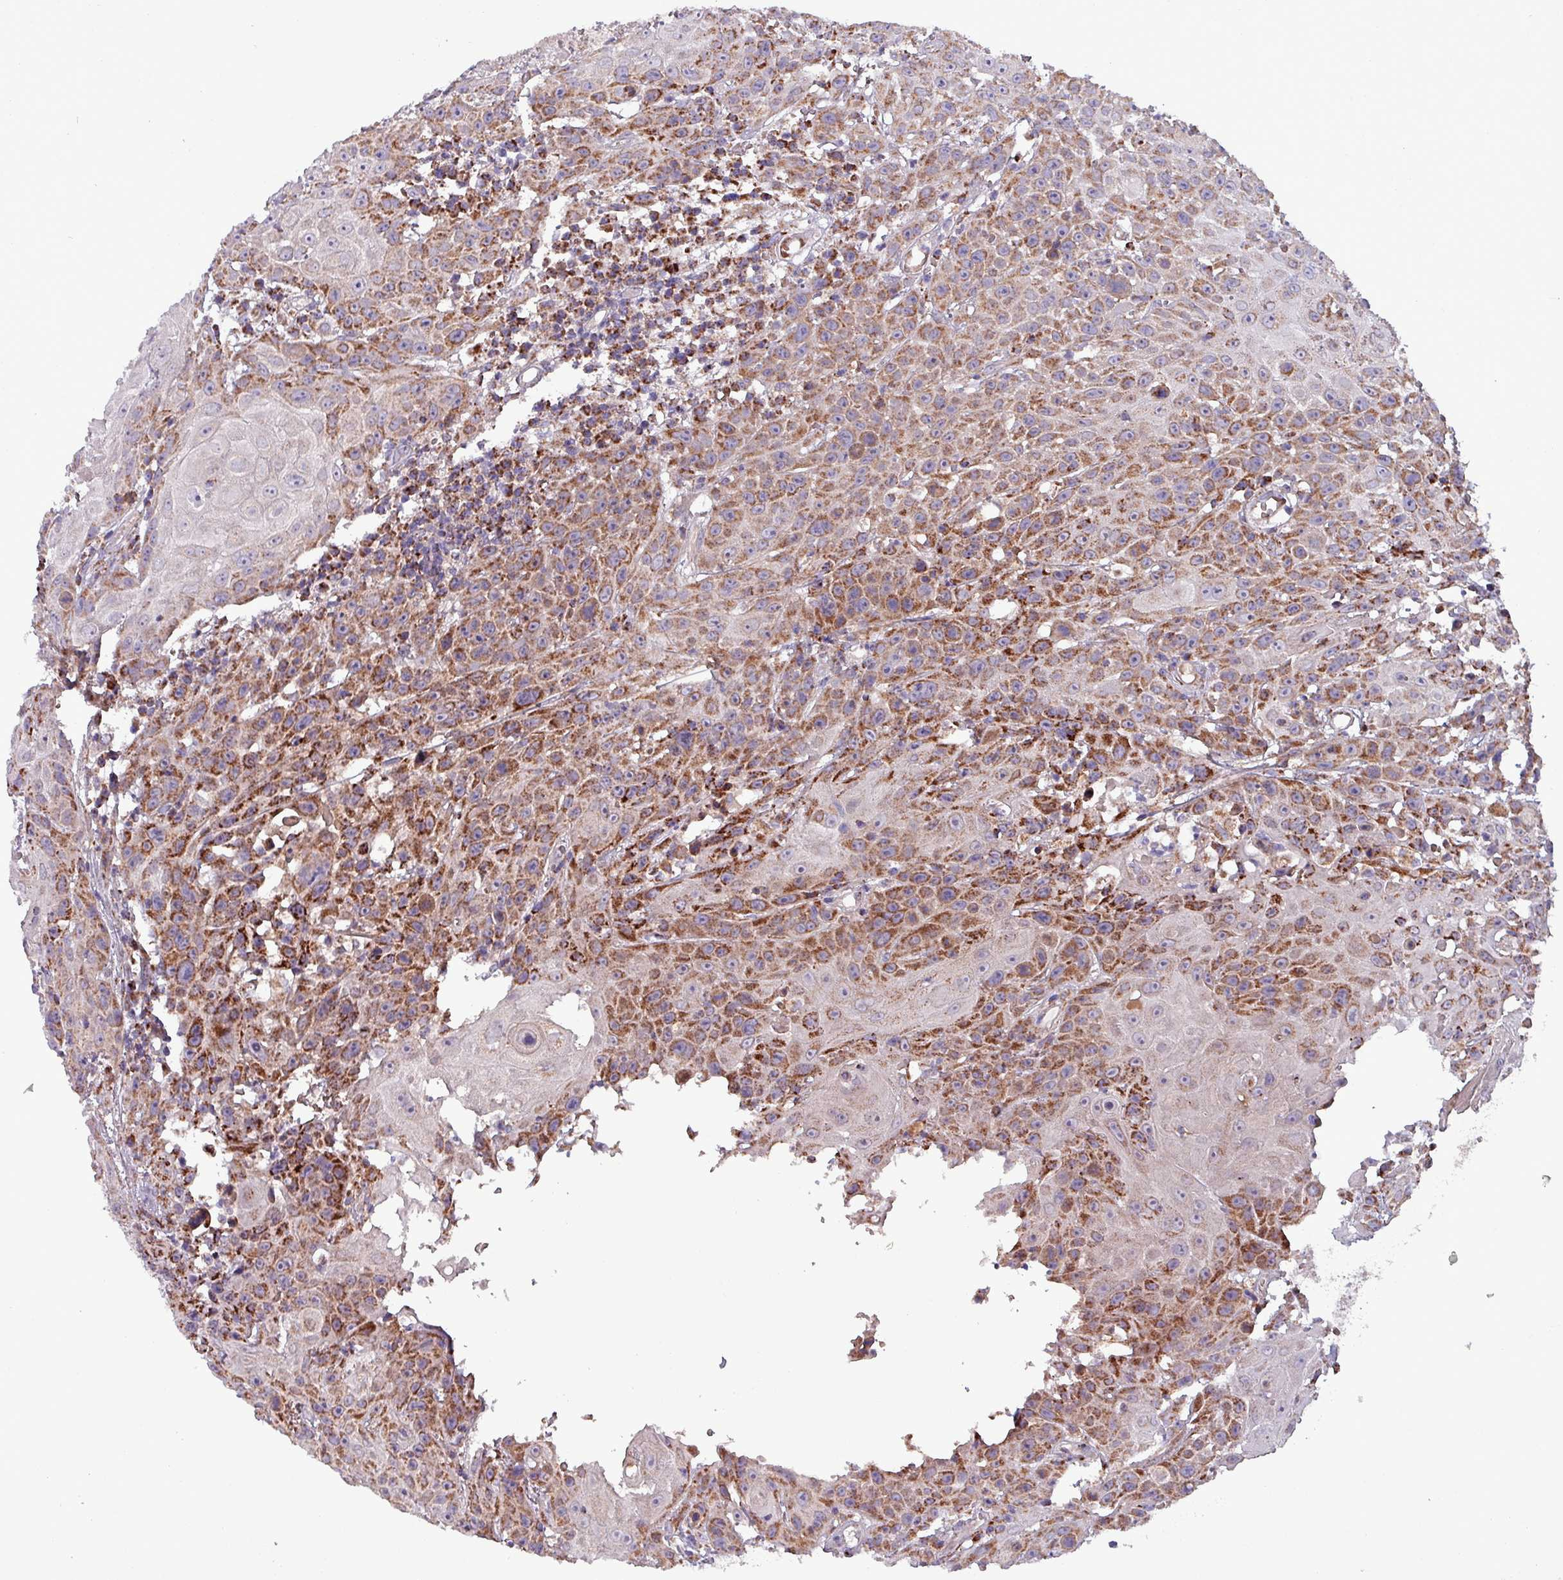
{"staining": {"intensity": "strong", "quantity": ">75%", "location": "cytoplasmic/membranous"}, "tissue": "head and neck cancer", "cell_type": "Tumor cells", "image_type": "cancer", "snomed": [{"axis": "morphology", "description": "Squamous cell carcinoma, NOS"}, {"axis": "topography", "description": "Skin"}, {"axis": "topography", "description": "Head-Neck"}], "caption": "Tumor cells exhibit strong cytoplasmic/membranous staining in about >75% of cells in head and neck cancer.", "gene": "ZNF322", "patient": {"sex": "male", "age": 80}}